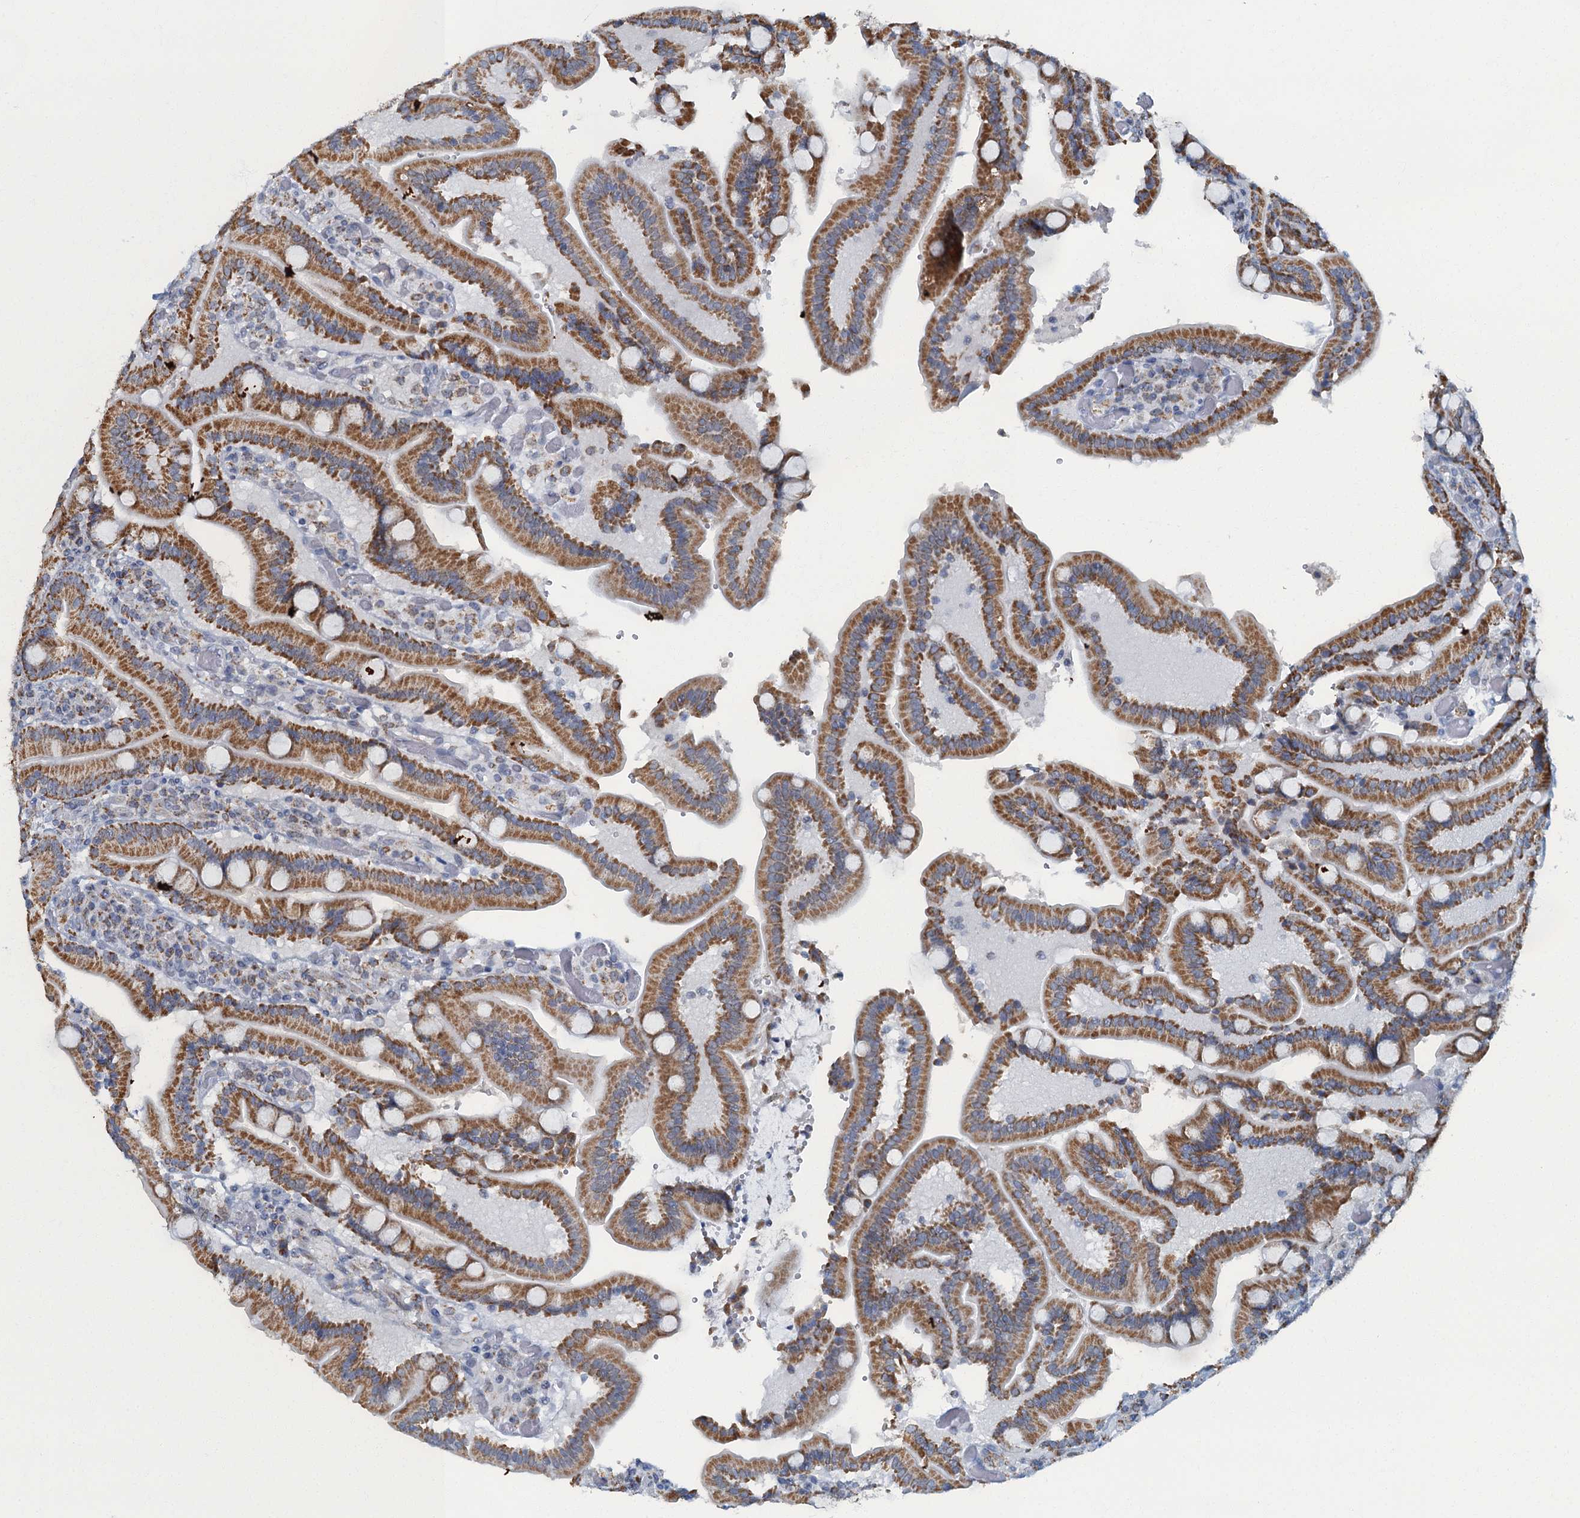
{"staining": {"intensity": "moderate", "quantity": ">75%", "location": "cytoplasmic/membranous"}, "tissue": "duodenum", "cell_type": "Glandular cells", "image_type": "normal", "snomed": [{"axis": "morphology", "description": "Normal tissue, NOS"}, {"axis": "topography", "description": "Duodenum"}], "caption": "Immunohistochemistry (IHC) (DAB) staining of normal human duodenum reveals moderate cytoplasmic/membranous protein positivity in about >75% of glandular cells.", "gene": "RAD9B", "patient": {"sex": "female", "age": 62}}